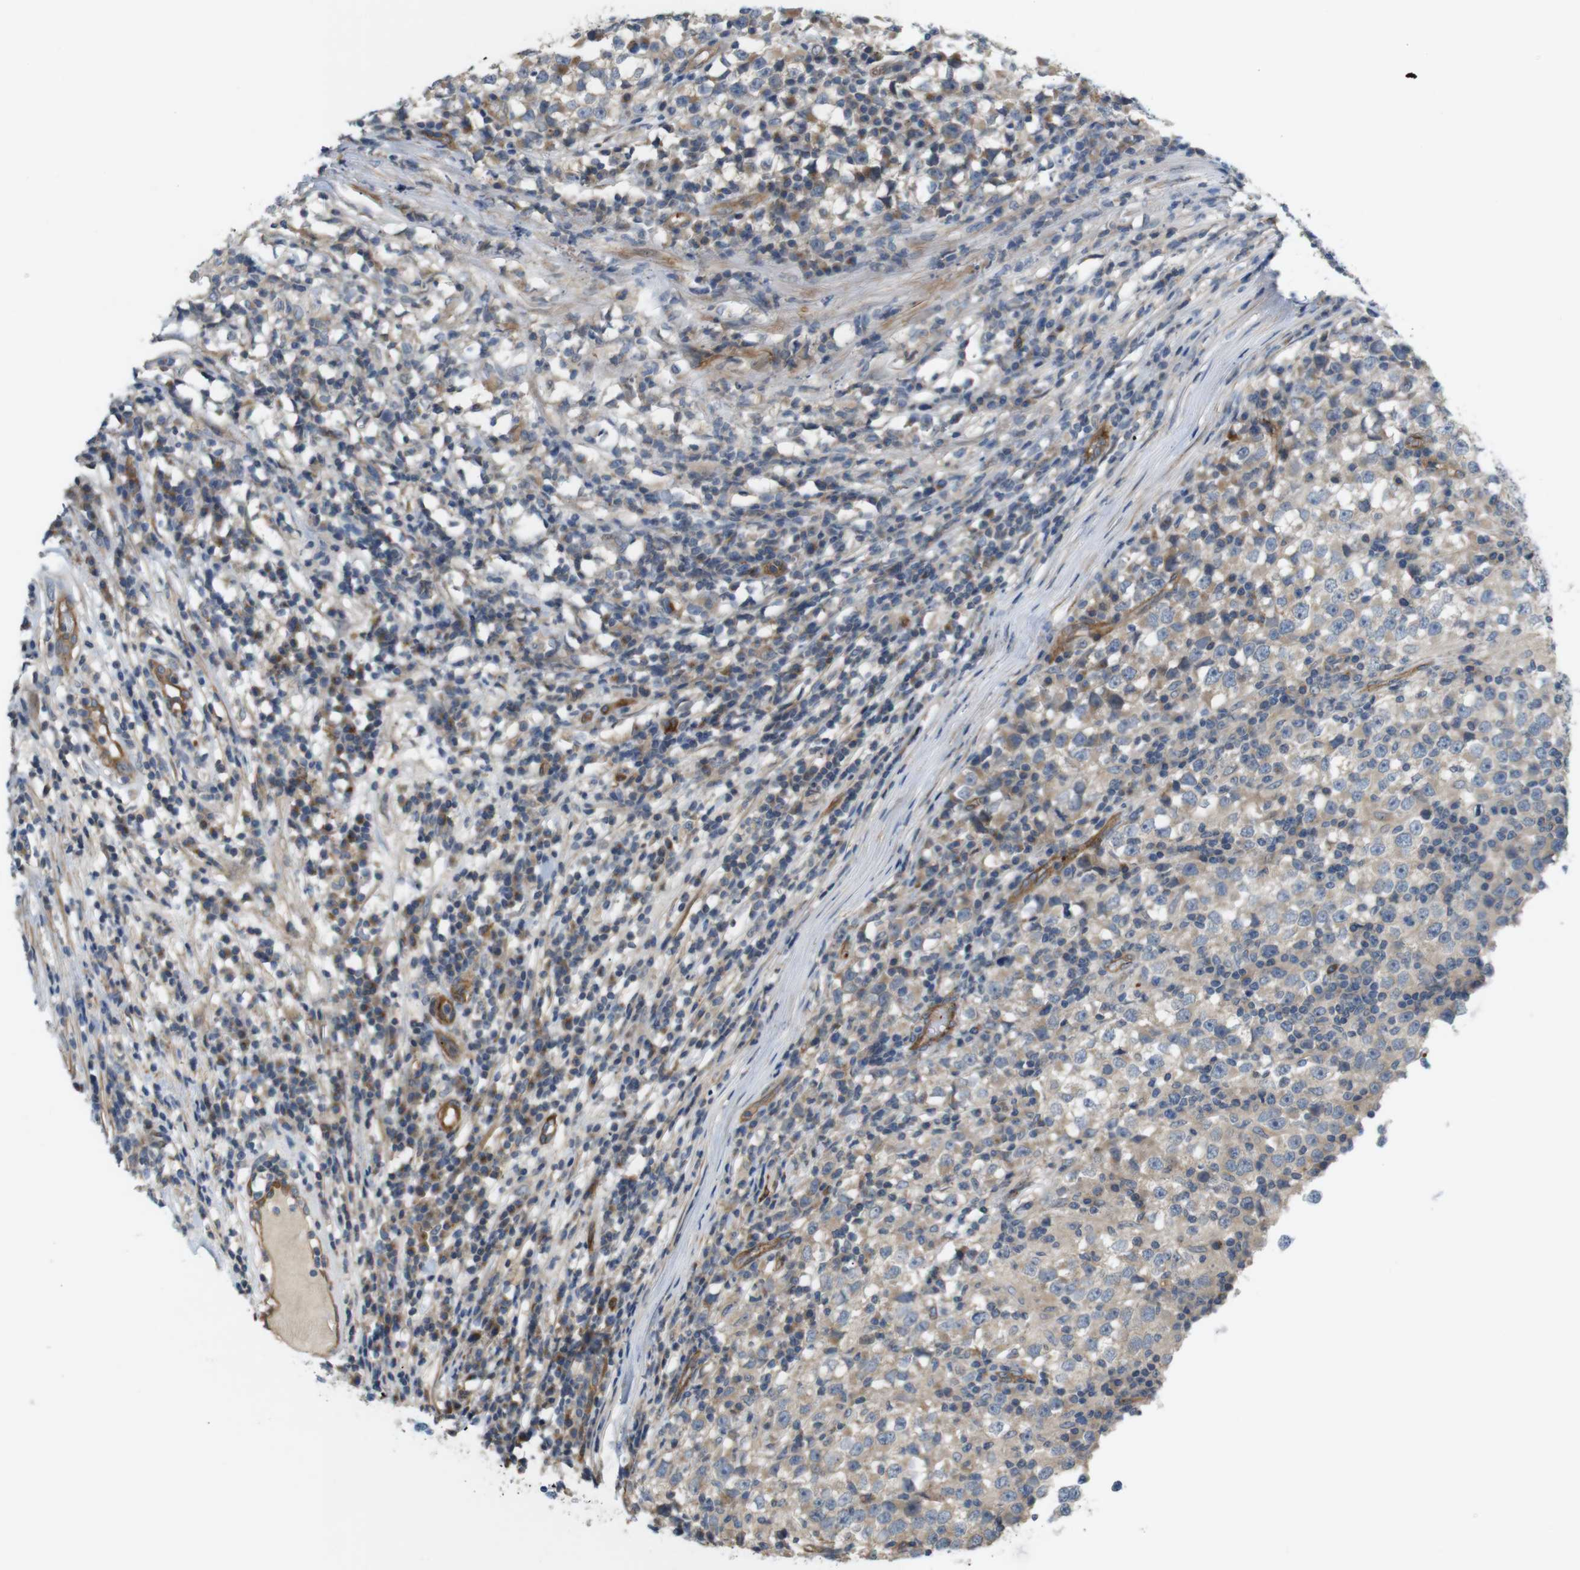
{"staining": {"intensity": "weak", "quantity": ">75%", "location": "cytoplasmic/membranous"}, "tissue": "testis cancer", "cell_type": "Tumor cells", "image_type": "cancer", "snomed": [{"axis": "morphology", "description": "Seminoma, NOS"}, {"axis": "topography", "description": "Testis"}], "caption": "Immunohistochemical staining of seminoma (testis) displays low levels of weak cytoplasmic/membranous protein staining in approximately >75% of tumor cells.", "gene": "BVES", "patient": {"sex": "male", "age": 65}}